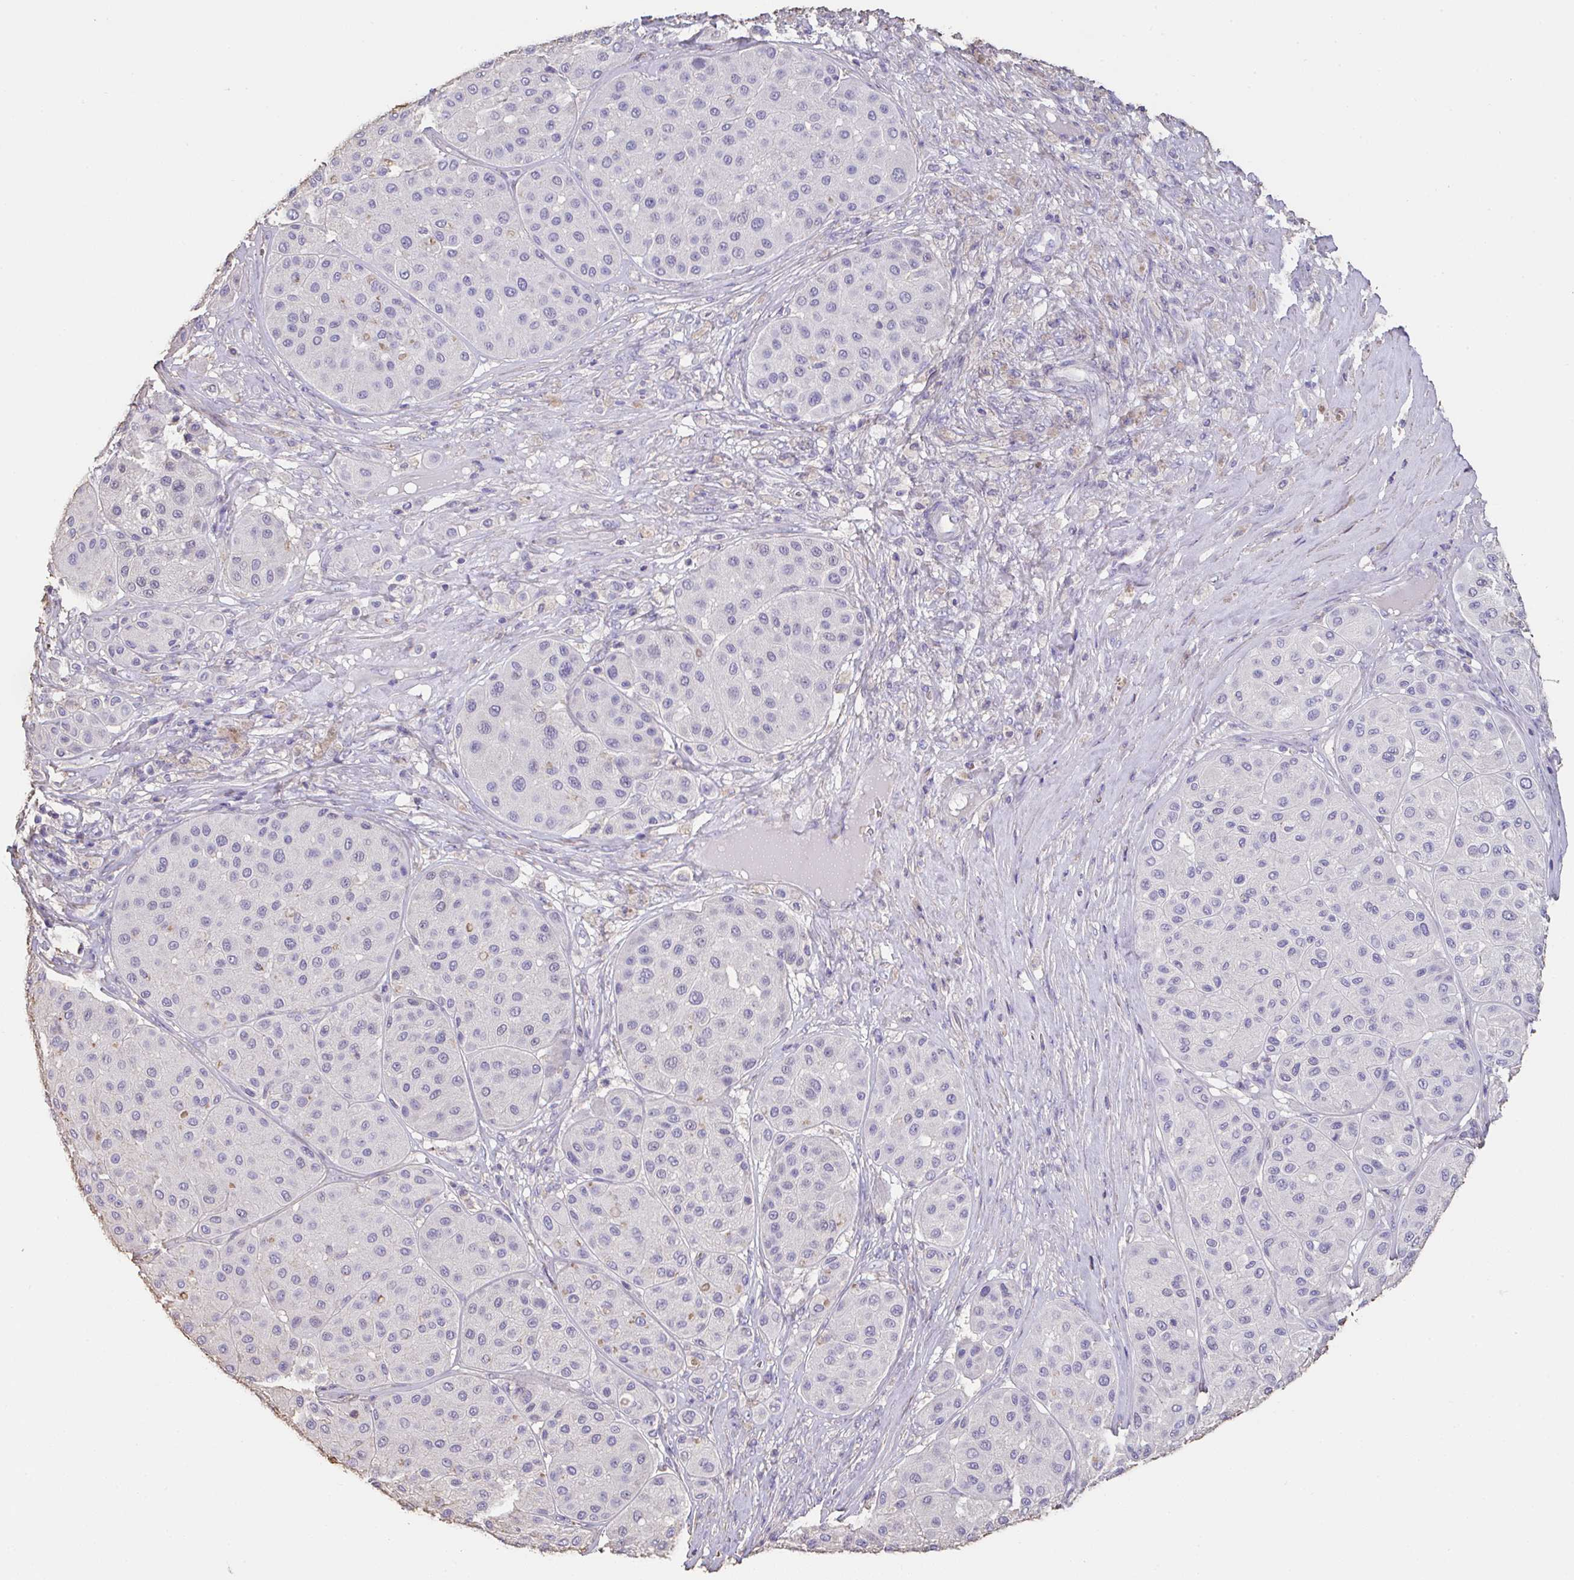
{"staining": {"intensity": "negative", "quantity": "none", "location": "none"}, "tissue": "melanoma", "cell_type": "Tumor cells", "image_type": "cancer", "snomed": [{"axis": "morphology", "description": "Malignant melanoma, Metastatic site"}, {"axis": "topography", "description": "Smooth muscle"}], "caption": "IHC image of human malignant melanoma (metastatic site) stained for a protein (brown), which shows no staining in tumor cells.", "gene": "IL23R", "patient": {"sex": "male", "age": 41}}